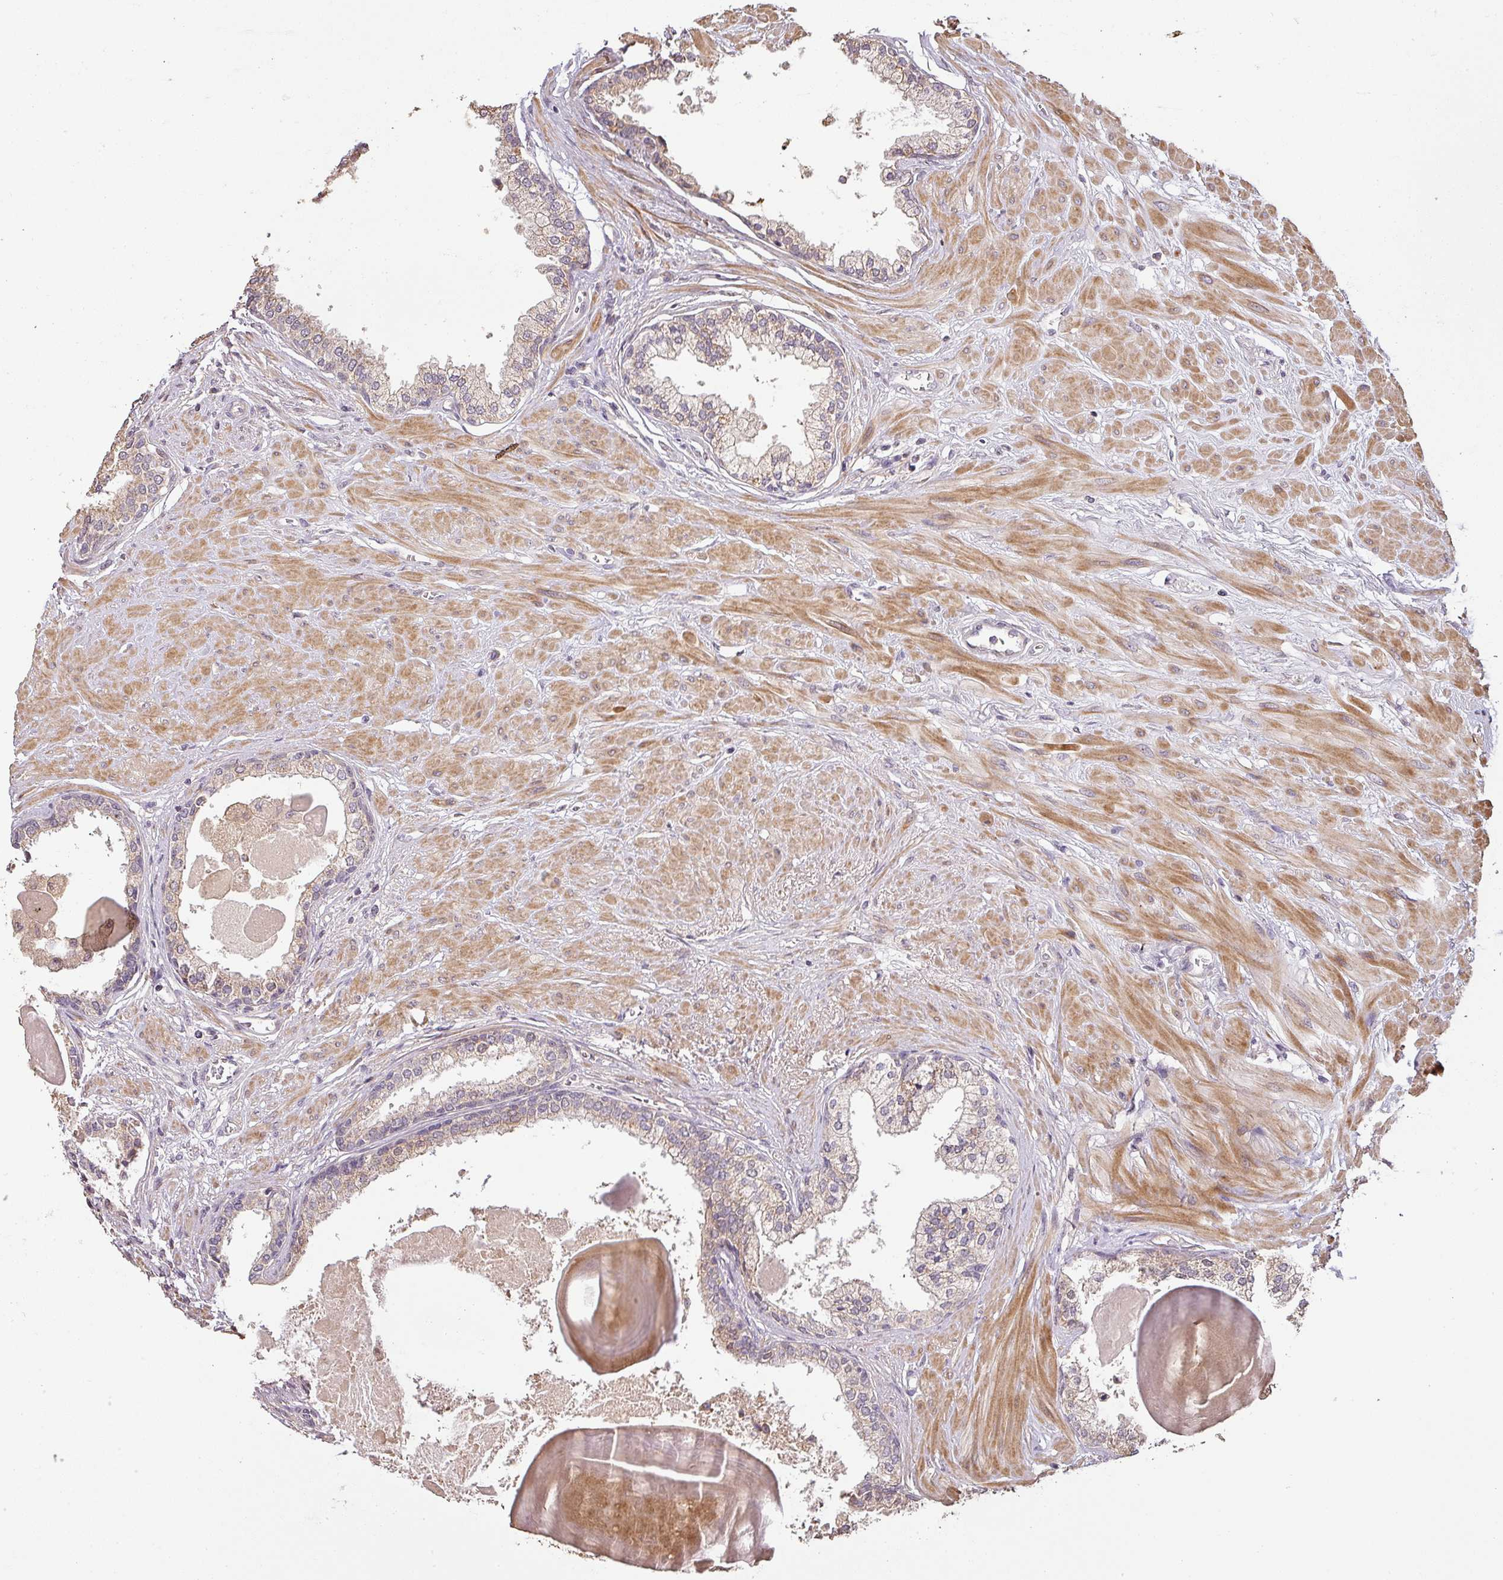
{"staining": {"intensity": "weak", "quantity": ">75%", "location": "cytoplasmic/membranous"}, "tissue": "prostate", "cell_type": "Glandular cells", "image_type": "normal", "snomed": [{"axis": "morphology", "description": "Normal tissue, NOS"}, {"axis": "topography", "description": "Prostate"}], "caption": "Brown immunohistochemical staining in benign prostate reveals weak cytoplasmic/membranous positivity in approximately >75% of glandular cells.", "gene": "BPIFB3", "patient": {"sex": "male", "age": 57}}